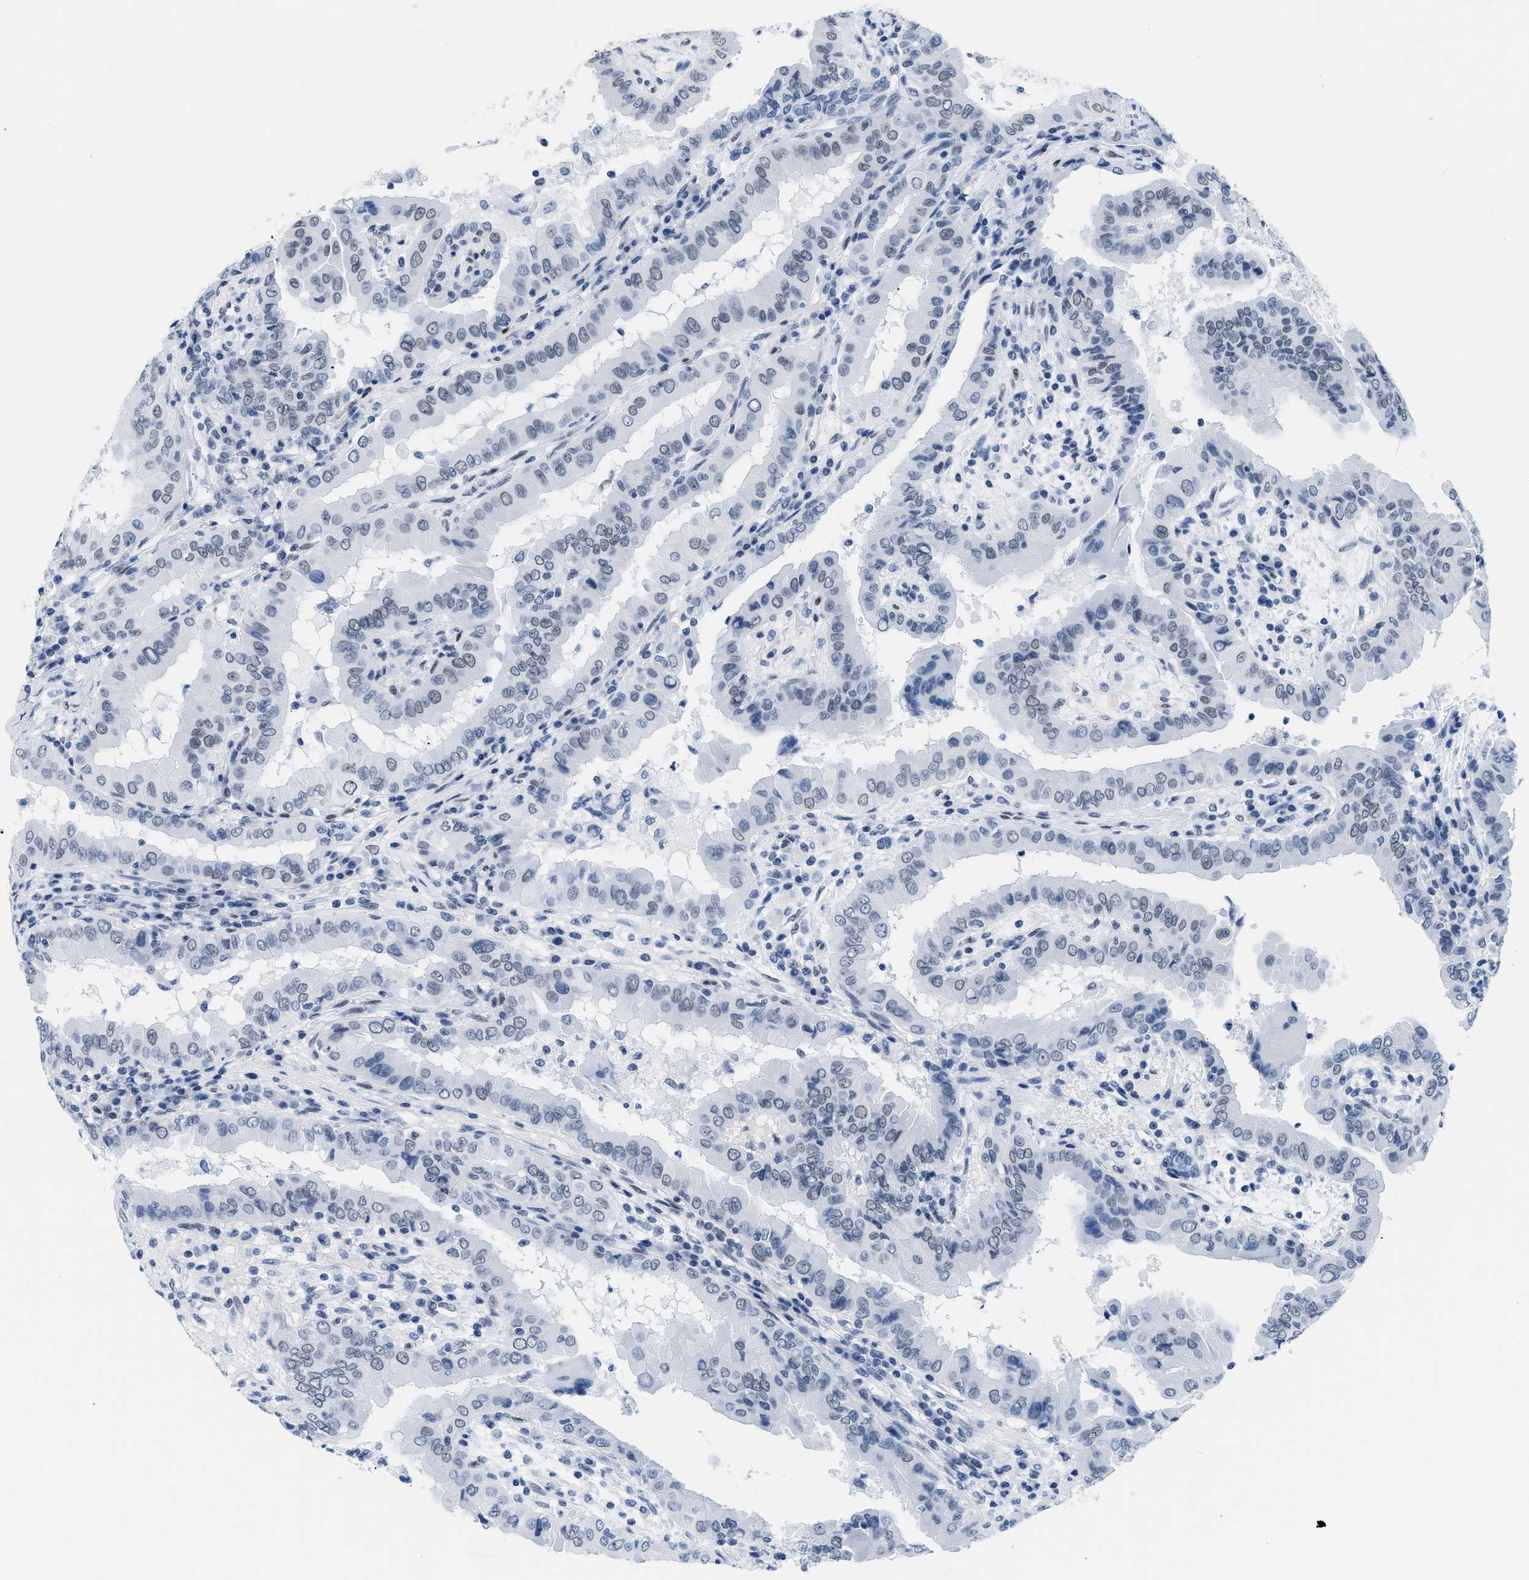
{"staining": {"intensity": "weak", "quantity": "<25%", "location": "nuclear"}, "tissue": "thyroid cancer", "cell_type": "Tumor cells", "image_type": "cancer", "snomed": [{"axis": "morphology", "description": "Papillary adenocarcinoma, NOS"}, {"axis": "topography", "description": "Thyroid gland"}], "caption": "Tumor cells are negative for protein expression in human thyroid cancer (papillary adenocarcinoma). (IHC, brightfield microscopy, high magnification).", "gene": "CTBP1", "patient": {"sex": "male", "age": 33}}